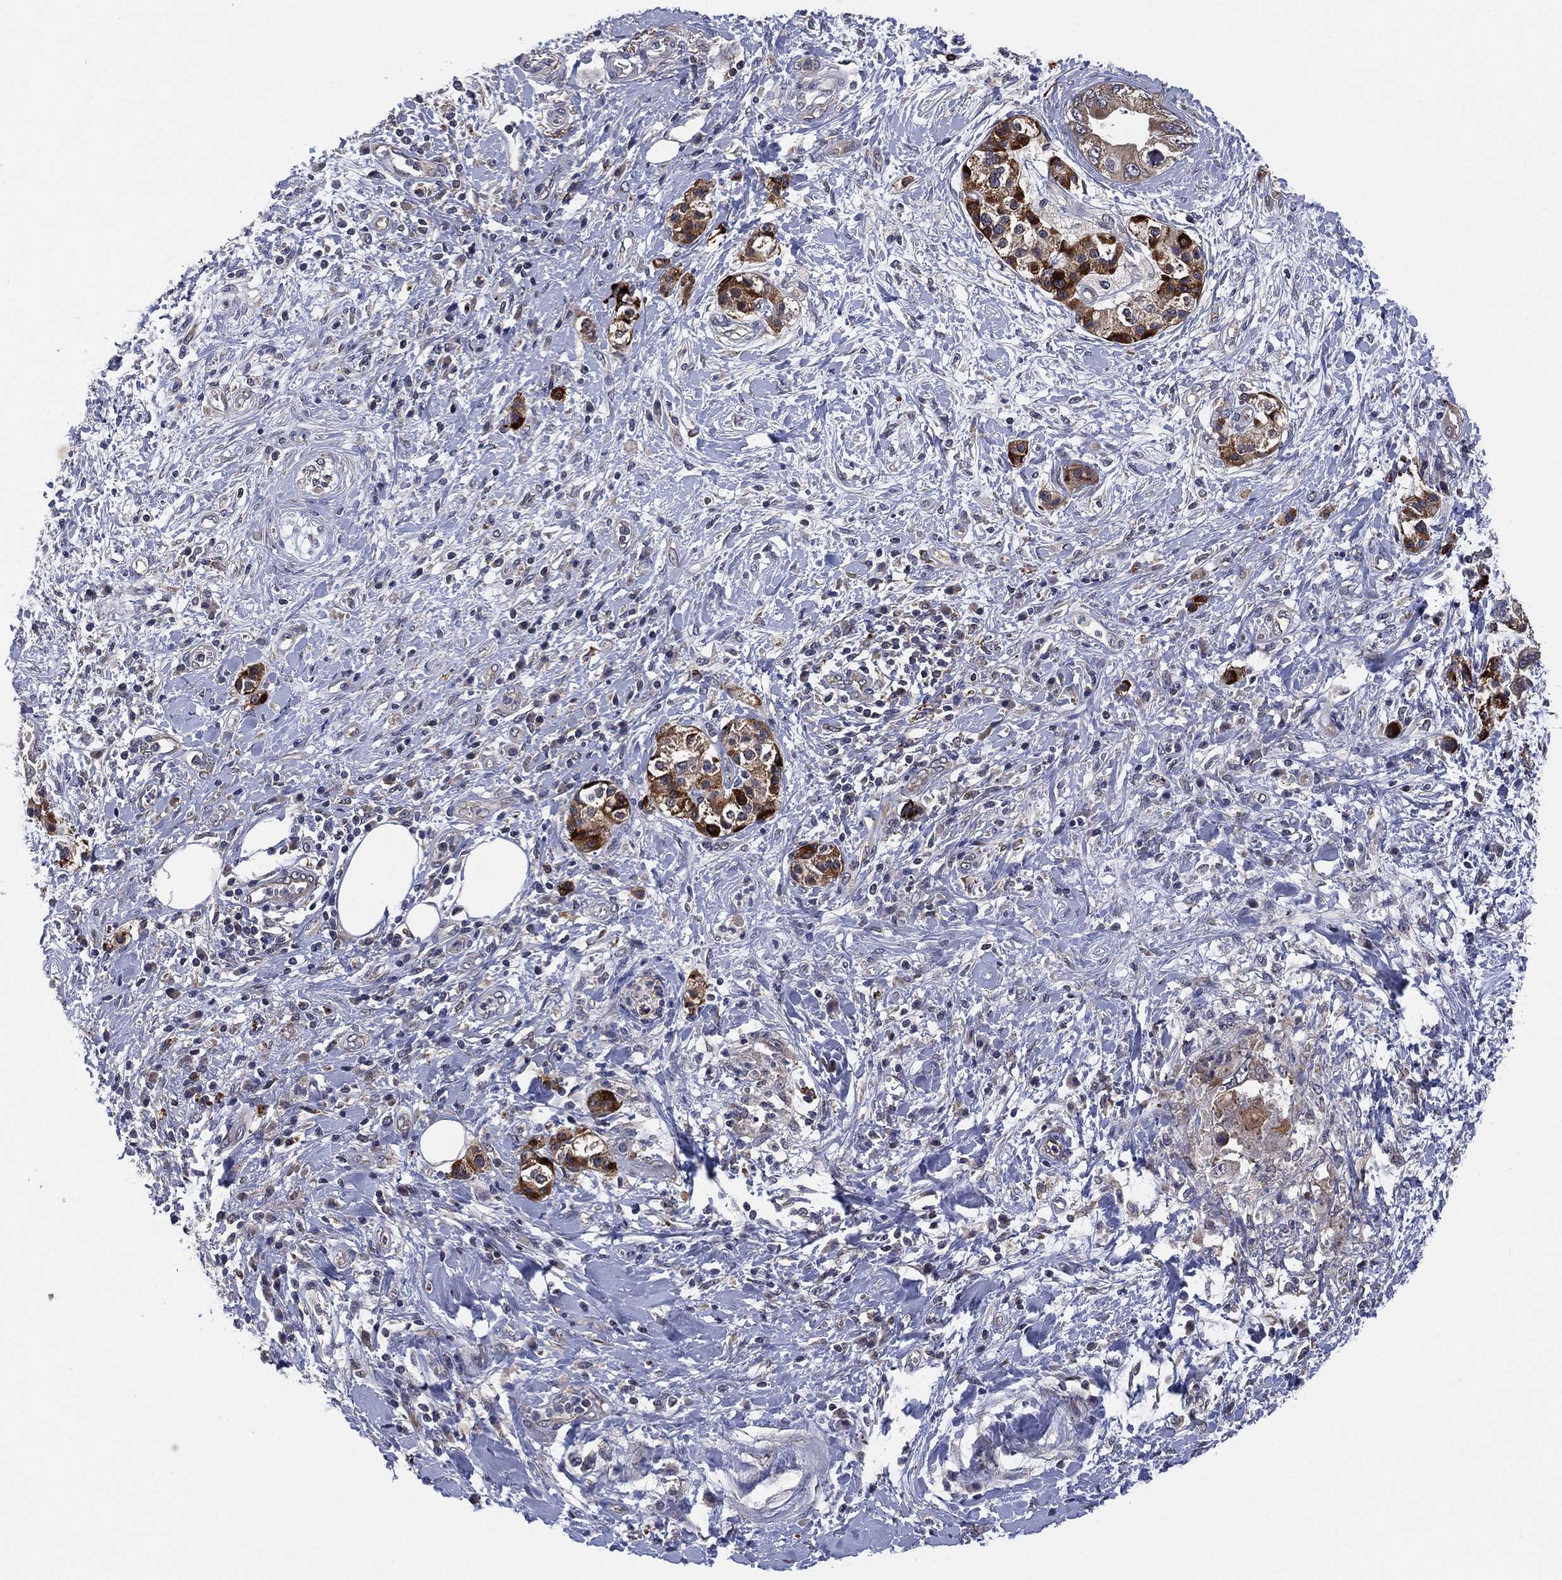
{"staining": {"intensity": "moderate", "quantity": "<25%", "location": "cytoplasmic/membranous"}, "tissue": "pancreatic cancer", "cell_type": "Tumor cells", "image_type": "cancer", "snomed": [{"axis": "morphology", "description": "Adenocarcinoma, NOS"}, {"axis": "topography", "description": "Pancreas"}], "caption": "Moderate cytoplasmic/membranous expression for a protein is present in approximately <25% of tumor cells of pancreatic cancer (adenocarcinoma) using immunohistochemistry.", "gene": "SELENOO", "patient": {"sex": "female", "age": 56}}